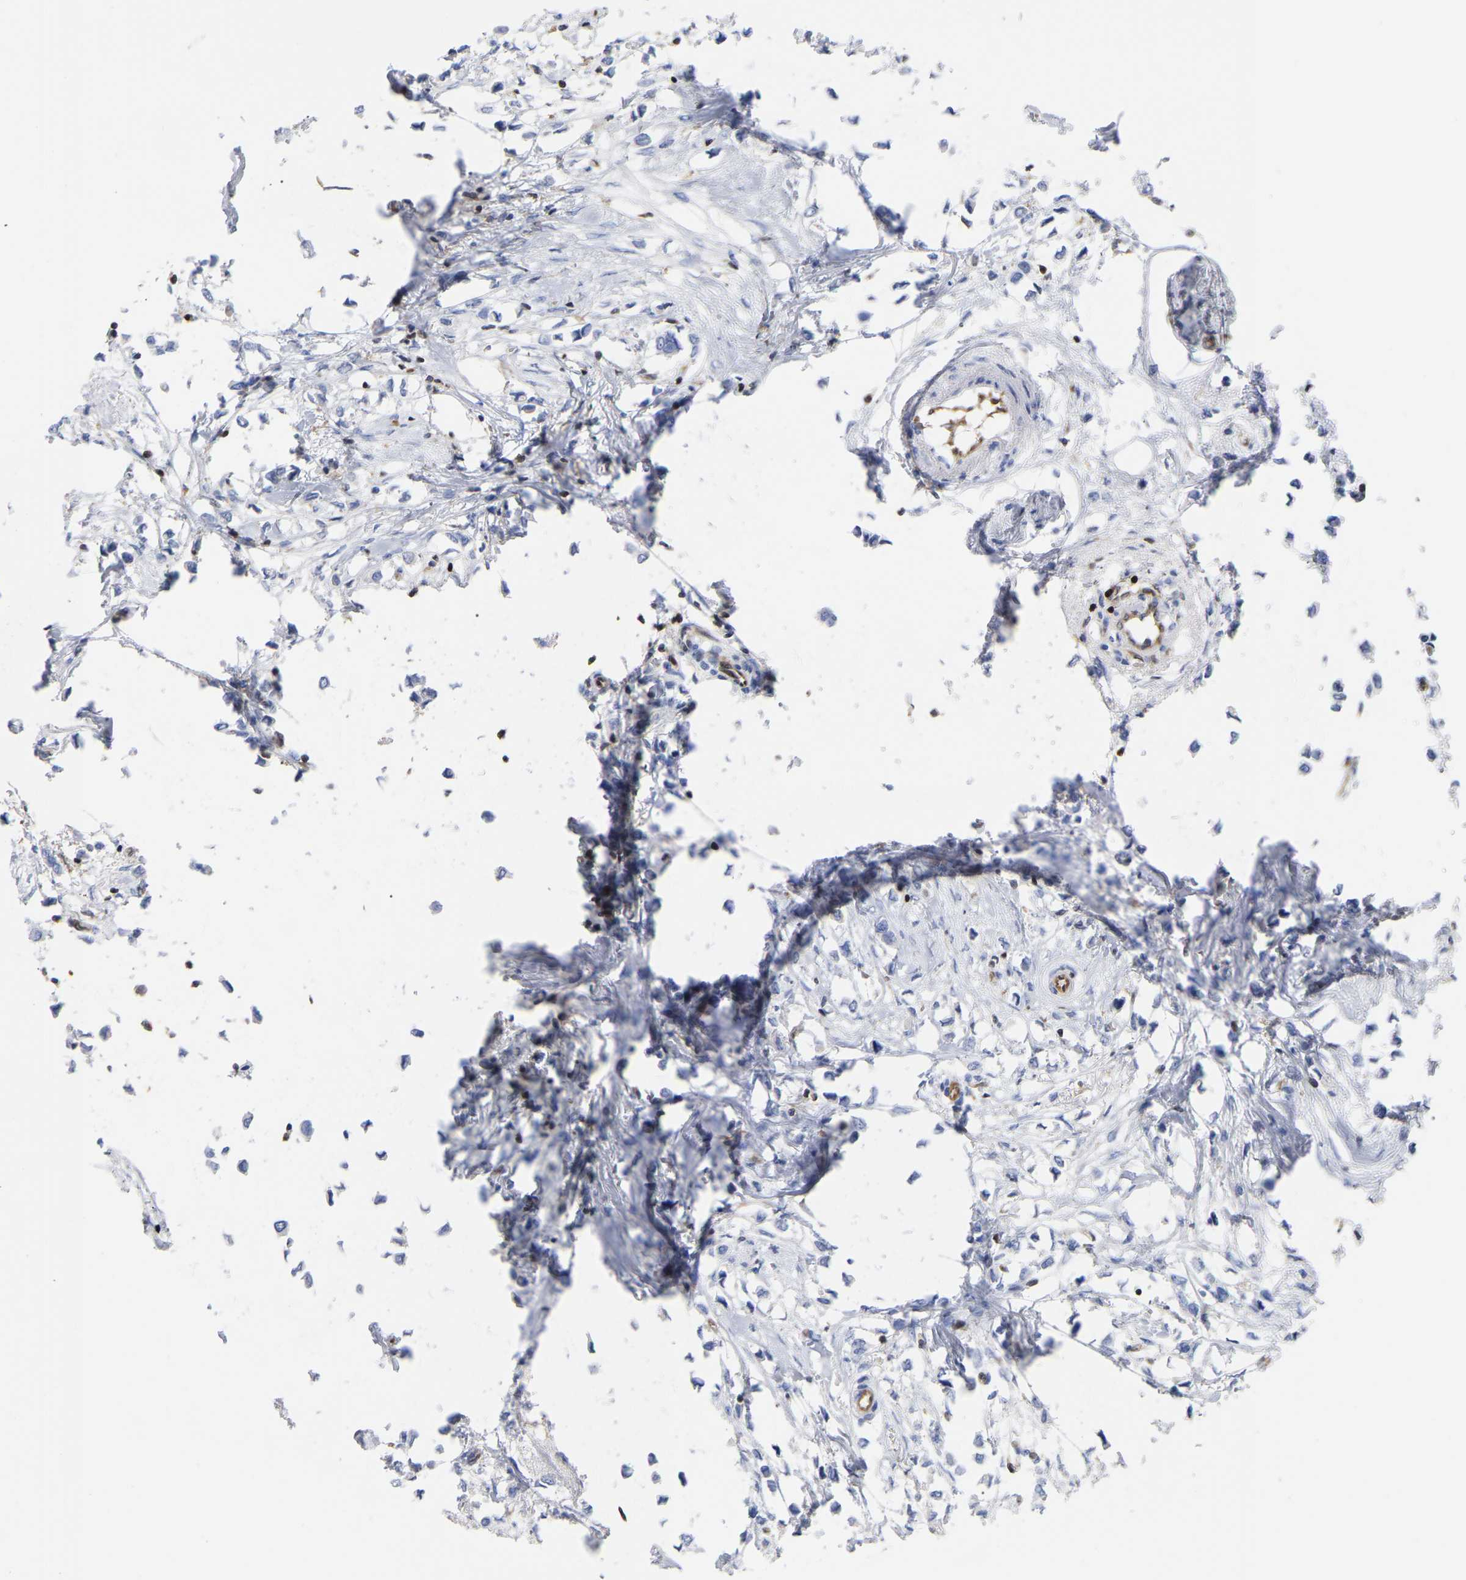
{"staining": {"intensity": "negative", "quantity": "none", "location": "none"}, "tissue": "breast cancer", "cell_type": "Tumor cells", "image_type": "cancer", "snomed": [{"axis": "morphology", "description": "Lobular carcinoma"}, {"axis": "topography", "description": "Breast"}], "caption": "Breast cancer was stained to show a protein in brown. There is no significant staining in tumor cells.", "gene": "GIMAP4", "patient": {"sex": "female", "age": 51}}